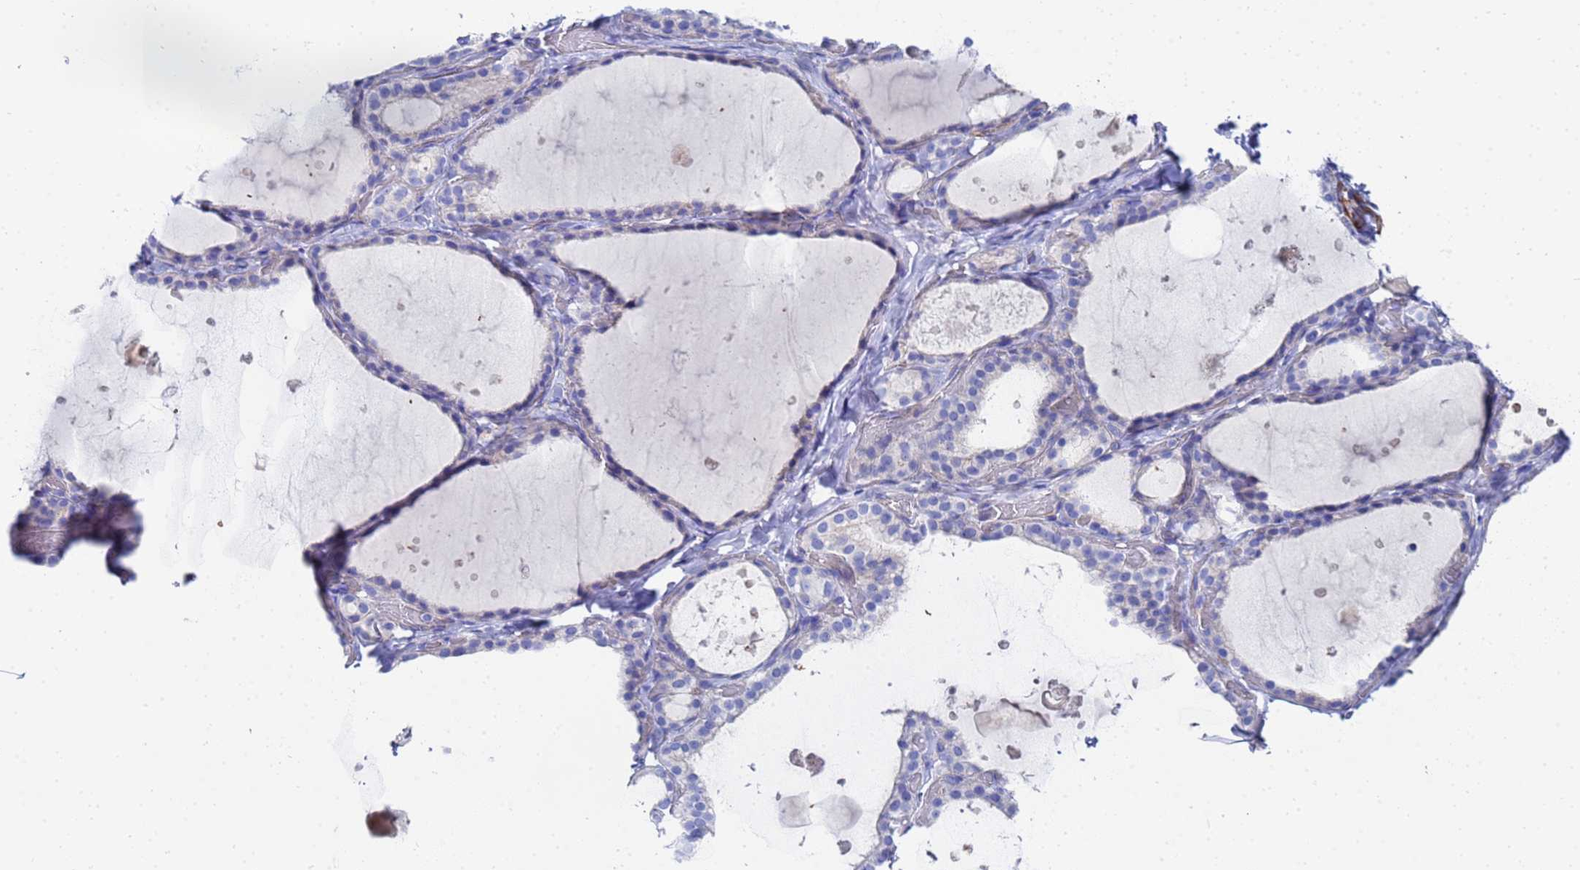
{"staining": {"intensity": "negative", "quantity": "none", "location": "none"}, "tissue": "thyroid gland", "cell_type": "Glandular cells", "image_type": "normal", "snomed": [{"axis": "morphology", "description": "Normal tissue, NOS"}, {"axis": "topography", "description": "Thyroid gland"}], "caption": "The histopathology image demonstrates no significant staining in glandular cells of thyroid gland.", "gene": "RAB39A", "patient": {"sex": "female", "age": 44}}